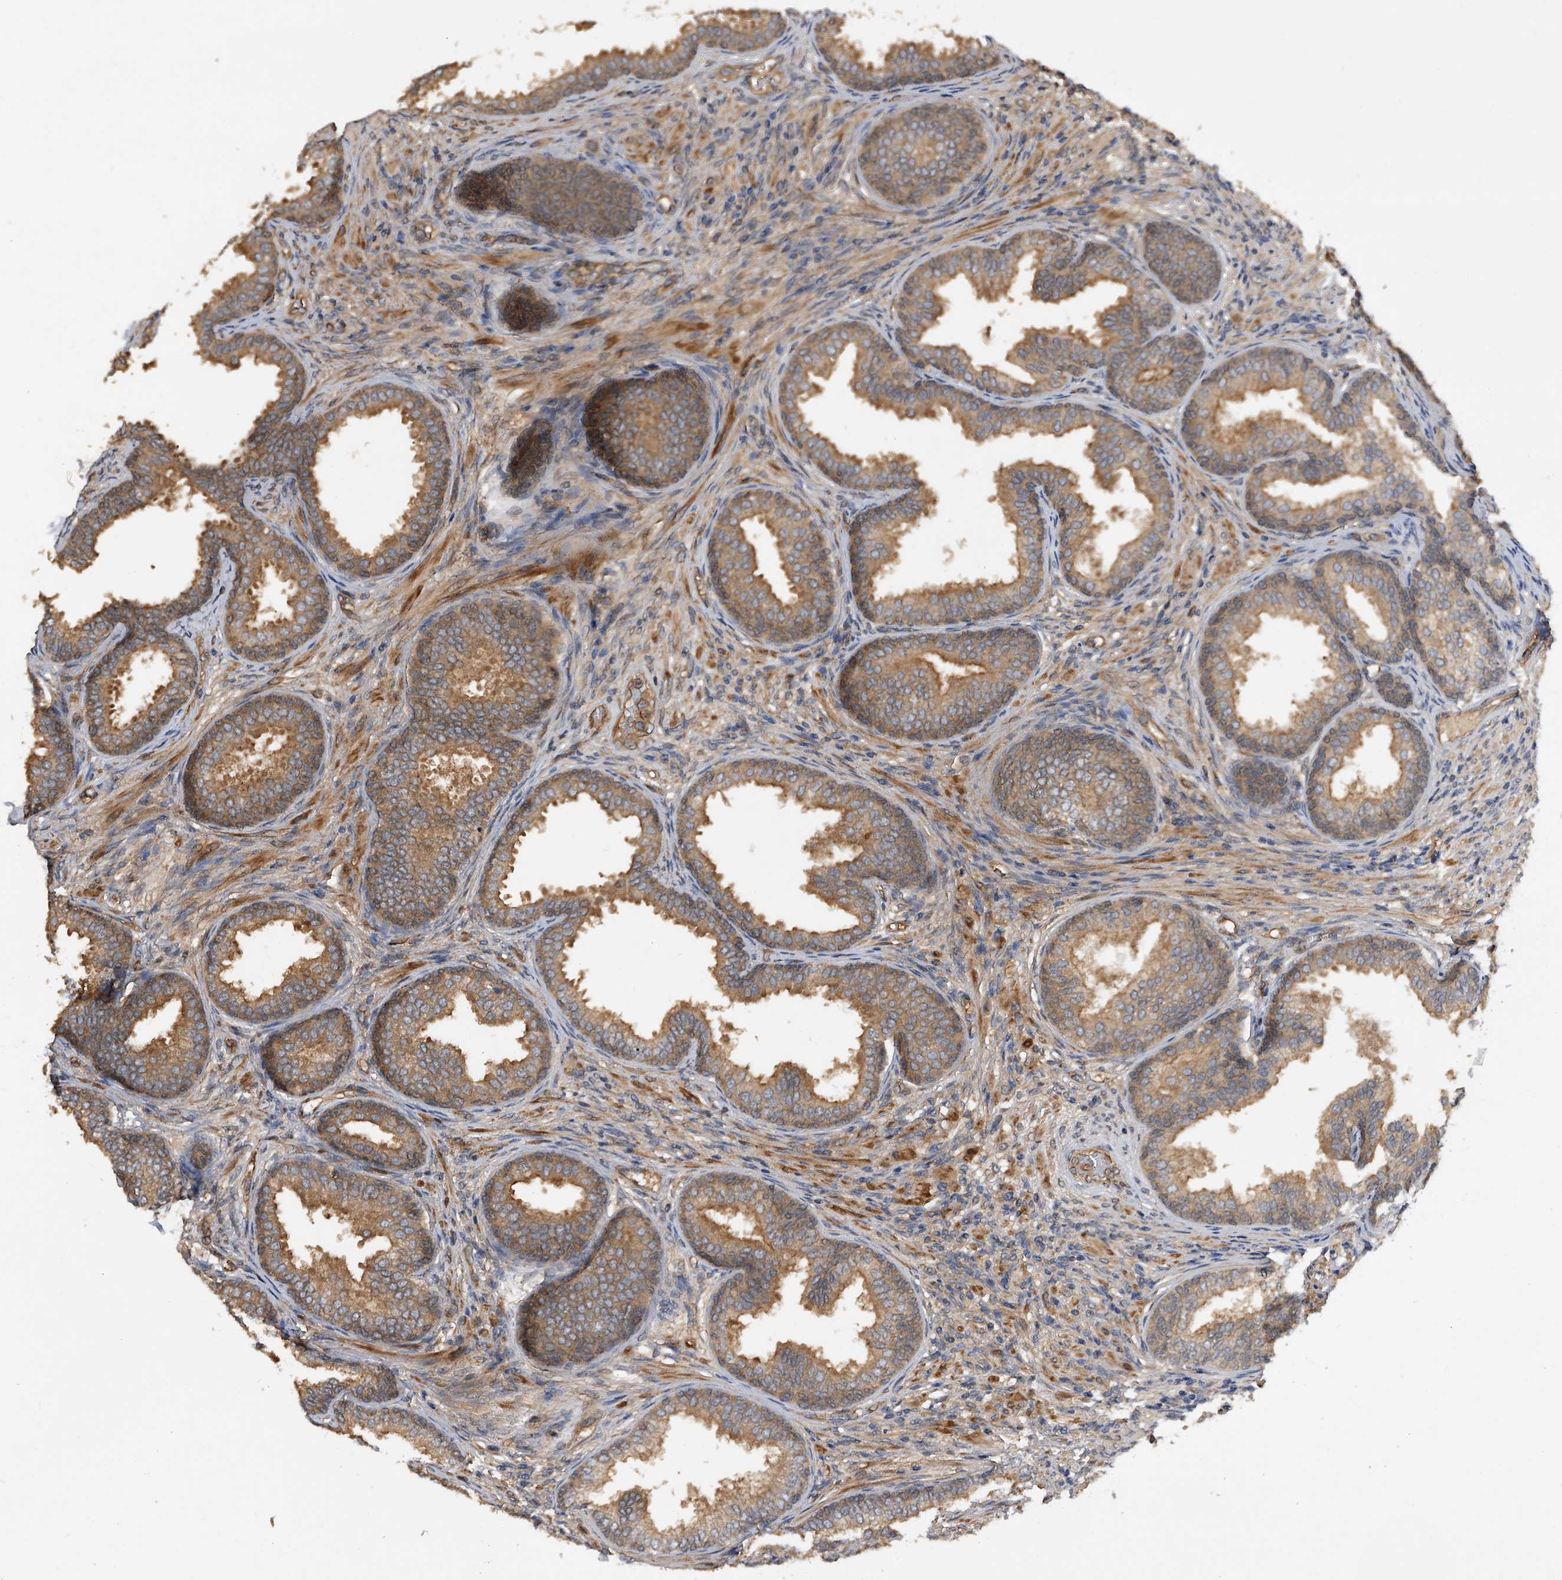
{"staining": {"intensity": "moderate", "quantity": ">75%", "location": "cytoplasmic/membranous"}, "tissue": "prostate", "cell_type": "Glandular cells", "image_type": "normal", "snomed": [{"axis": "morphology", "description": "Normal tissue, NOS"}, {"axis": "topography", "description": "Prostate"}], "caption": "Unremarkable prostate displays moderate cytoplasmic/membranous positivity in about >75% of glandular cells.", "gene": "PTPRA", "patient": {"sex": "male", "age": 76}}